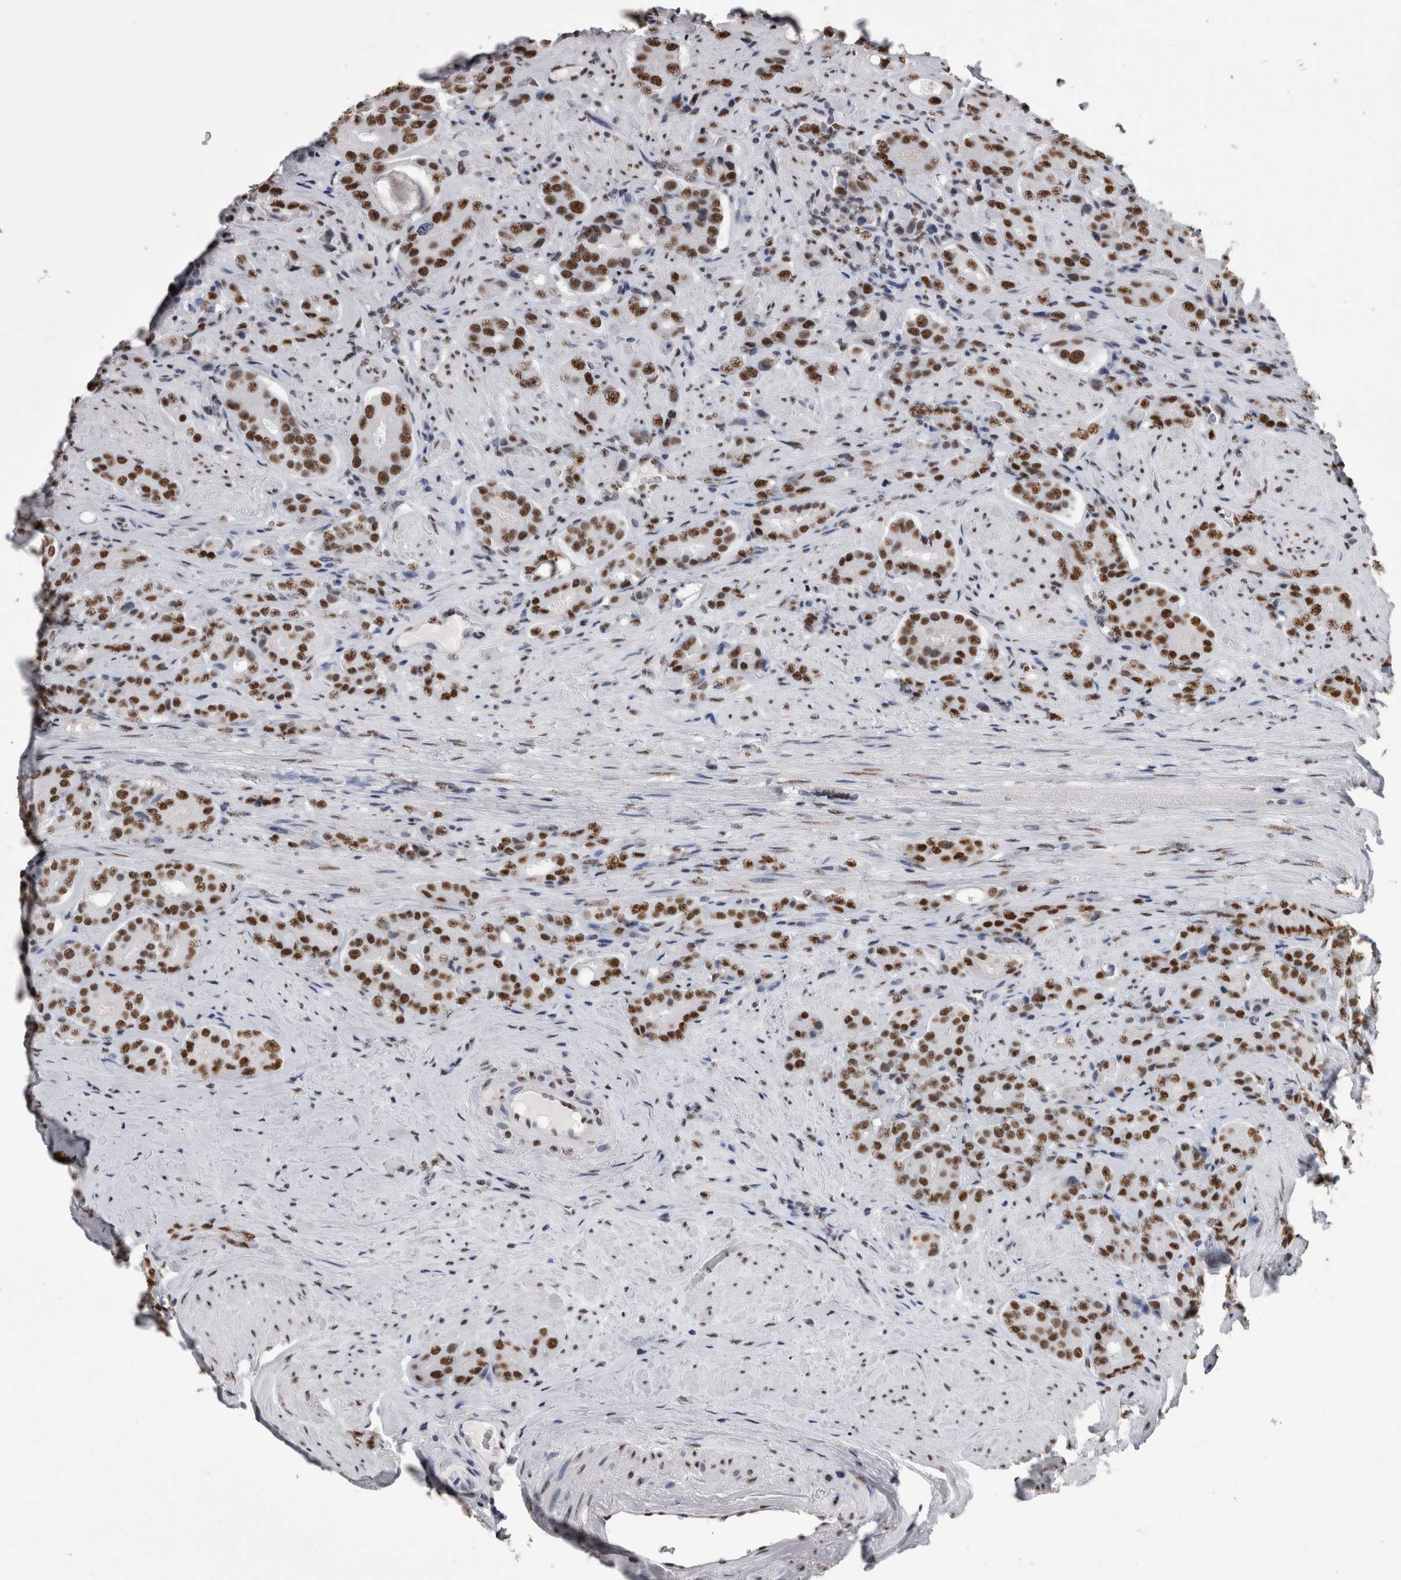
{"staining": {"intensity": "strong", "quantity": ">75%", "location": "nuclear"}, "tissue": "prostate cancer", "cell_type": "Tumor cells", "image_type": "cancer", "snomed": [{"axis": "morphology", "description": "Adenocarcinoma, High grade"}, {"axis": "topography", "description": "Prostate"}], "caption": "Immunohistochemistry (IHC) micrograph of human prostate cancer stained for a protein (brown), which shows high levels of strong nuclear expression in approximately >75% of tumor cells.", "gene": "ALPK3", "patient": {"sex": "male", "age": 71}}